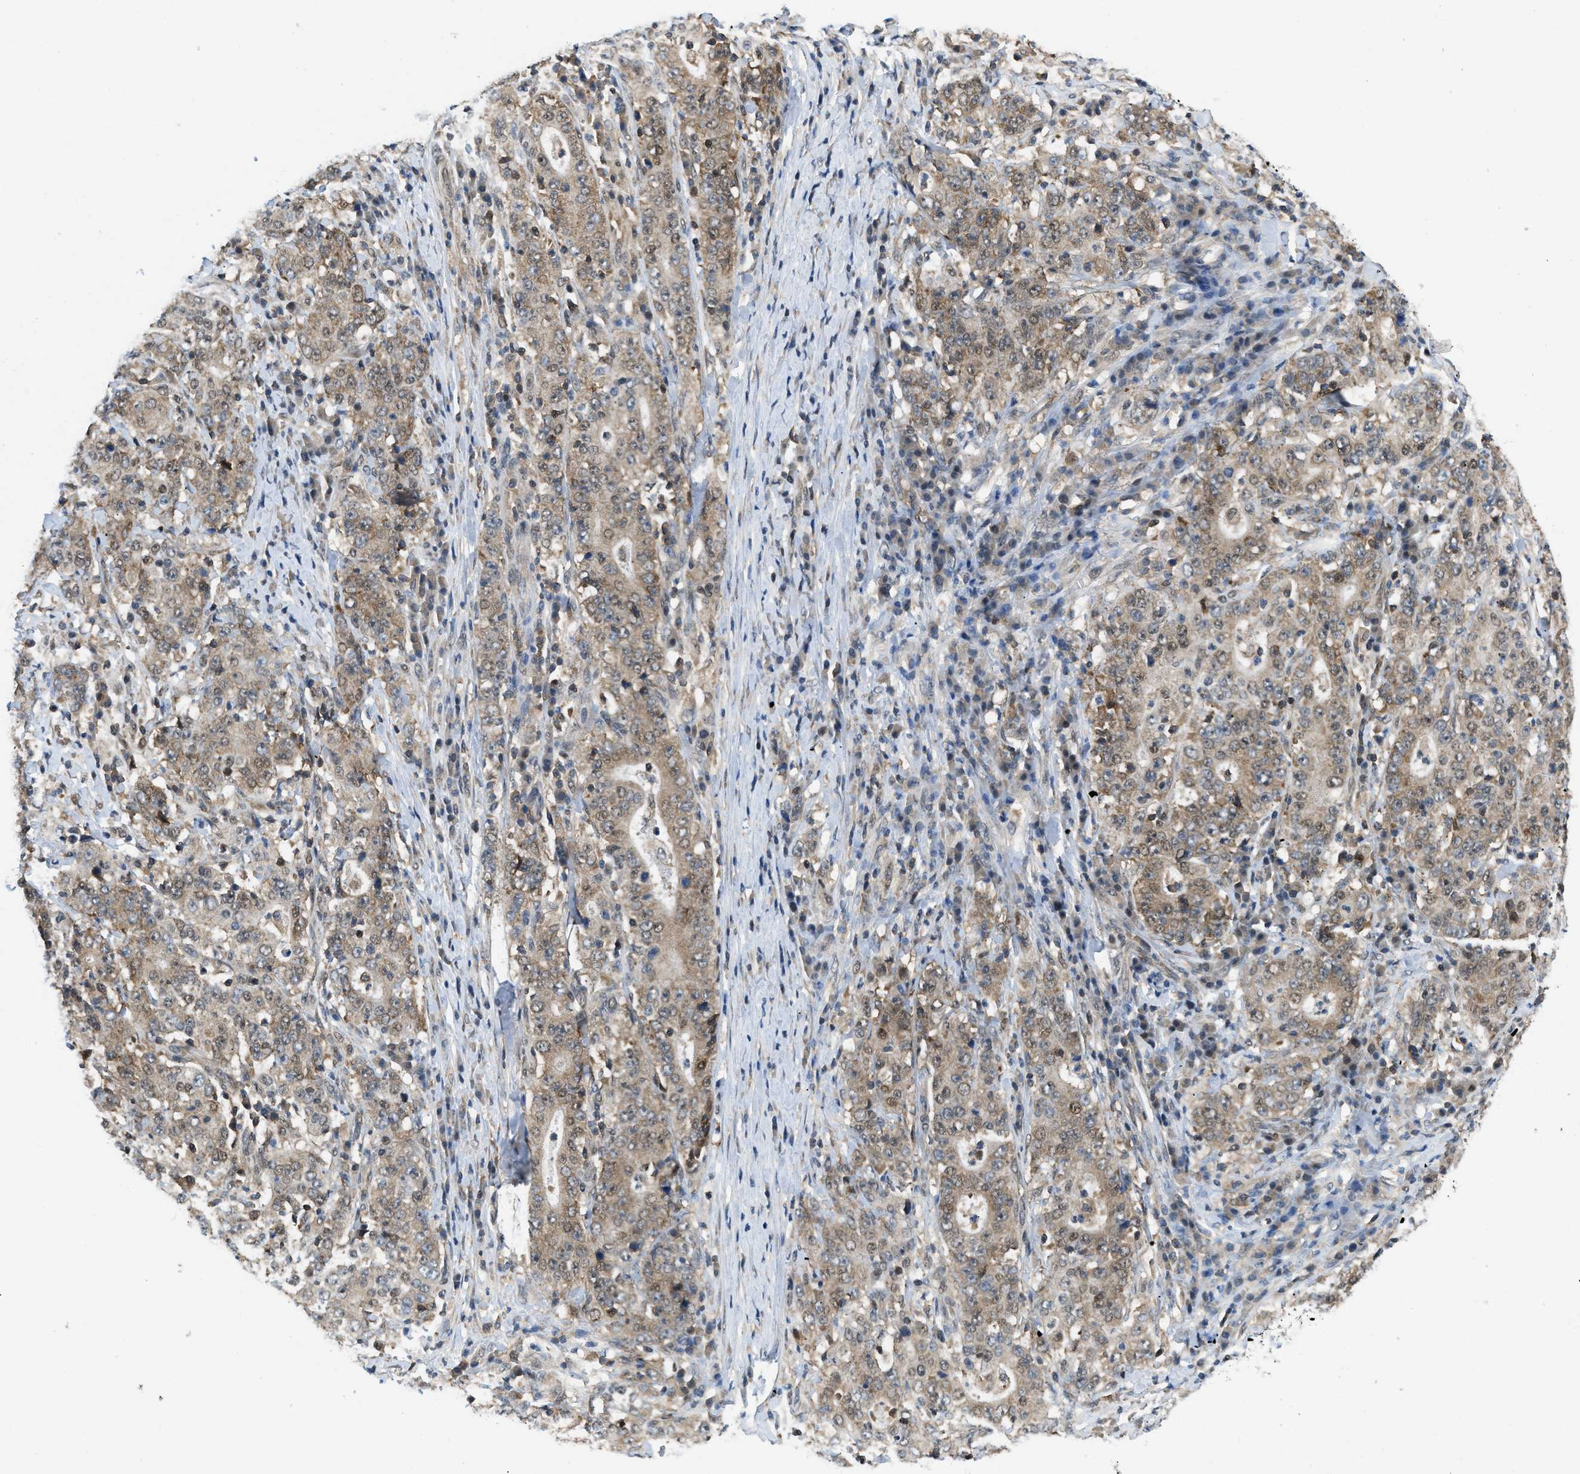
{"staining": {"intensity": "weak", "quantity": ">75%", "location": "cytoplasmic/membranous,nuclear"}, "tissue": "stomach cancer", "cell_type": "Tumor cells", "image_type": "cancer", "snomed": [{"axis": "morphology", "description": "Normal tissue, NOS"}, {"axis": "morphology", "description": "Adenocarcinoma, NOS"}, {"axis": "topography", "description": "Stomach, upper"}, {"axis": "topography", "description": "Stomach"}], "caption": "Immunohistochemical staining of stomach adenocarcinoma demonstrates low levels of weak cytoplasmic/membranous and nuclear positivity in approximately >75% of tumor cells.", "gene": "ATF7IP", "patient": {"sex": "male", "age": 59}}